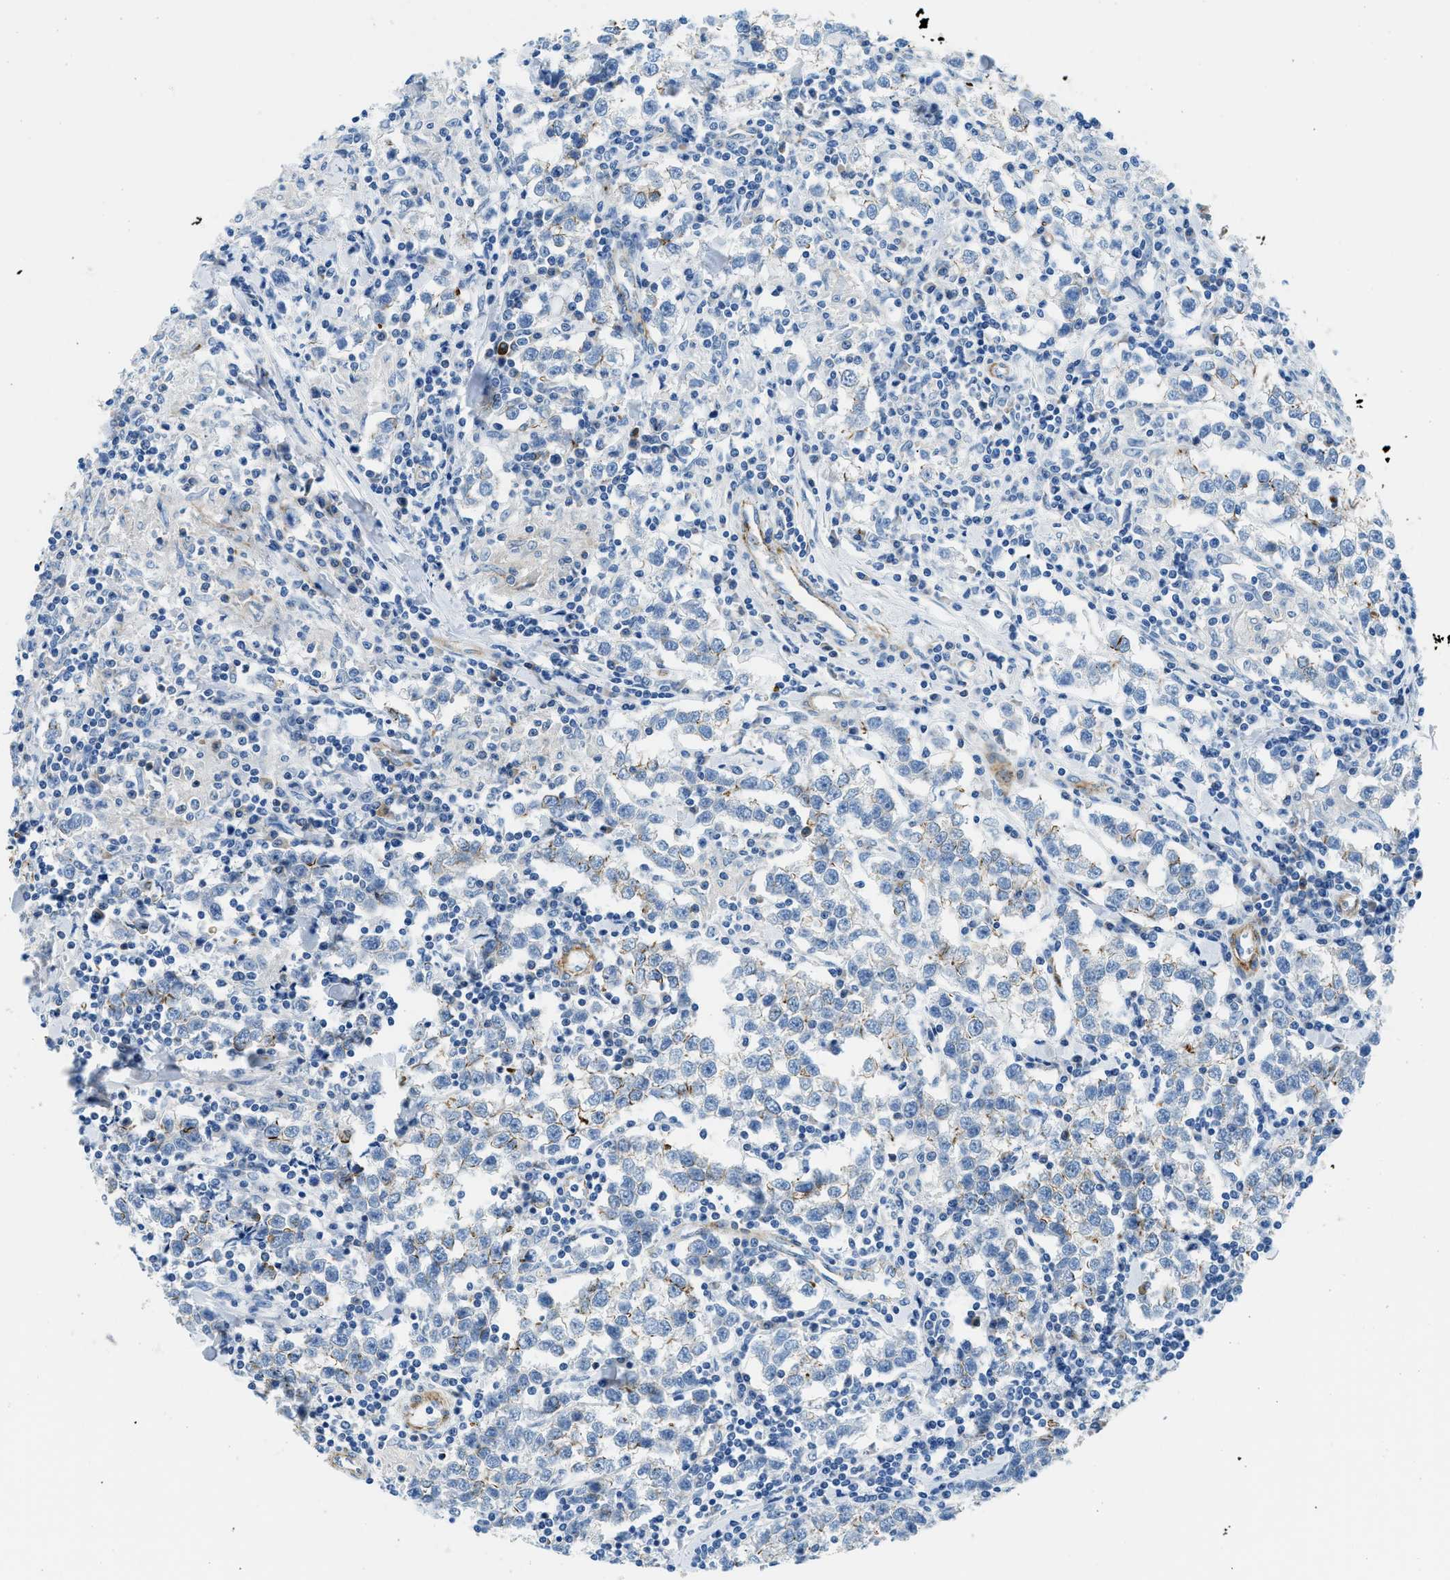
{"staining": {"intensity": "negative", "quantity": "none", "location": "none"}, "tissue": "testis cancer", "cell_type": "Tumor cells", "image_type": "cancer", "snomed": [{"axis": "morphology", "description": "Seminoma, NOS"}, {"axis": "morphology", "description": "Carcinoma, Embryonal, NOS"}, {"axis": "topography", "description": "Testis"}], "caption": "IHC image of human testis cancer (seminoma) stained for a protein (brown), which displays no positivity in tumor cells.", "gene": "CUTA", "patient": {"sex": "male", "age": 36}}